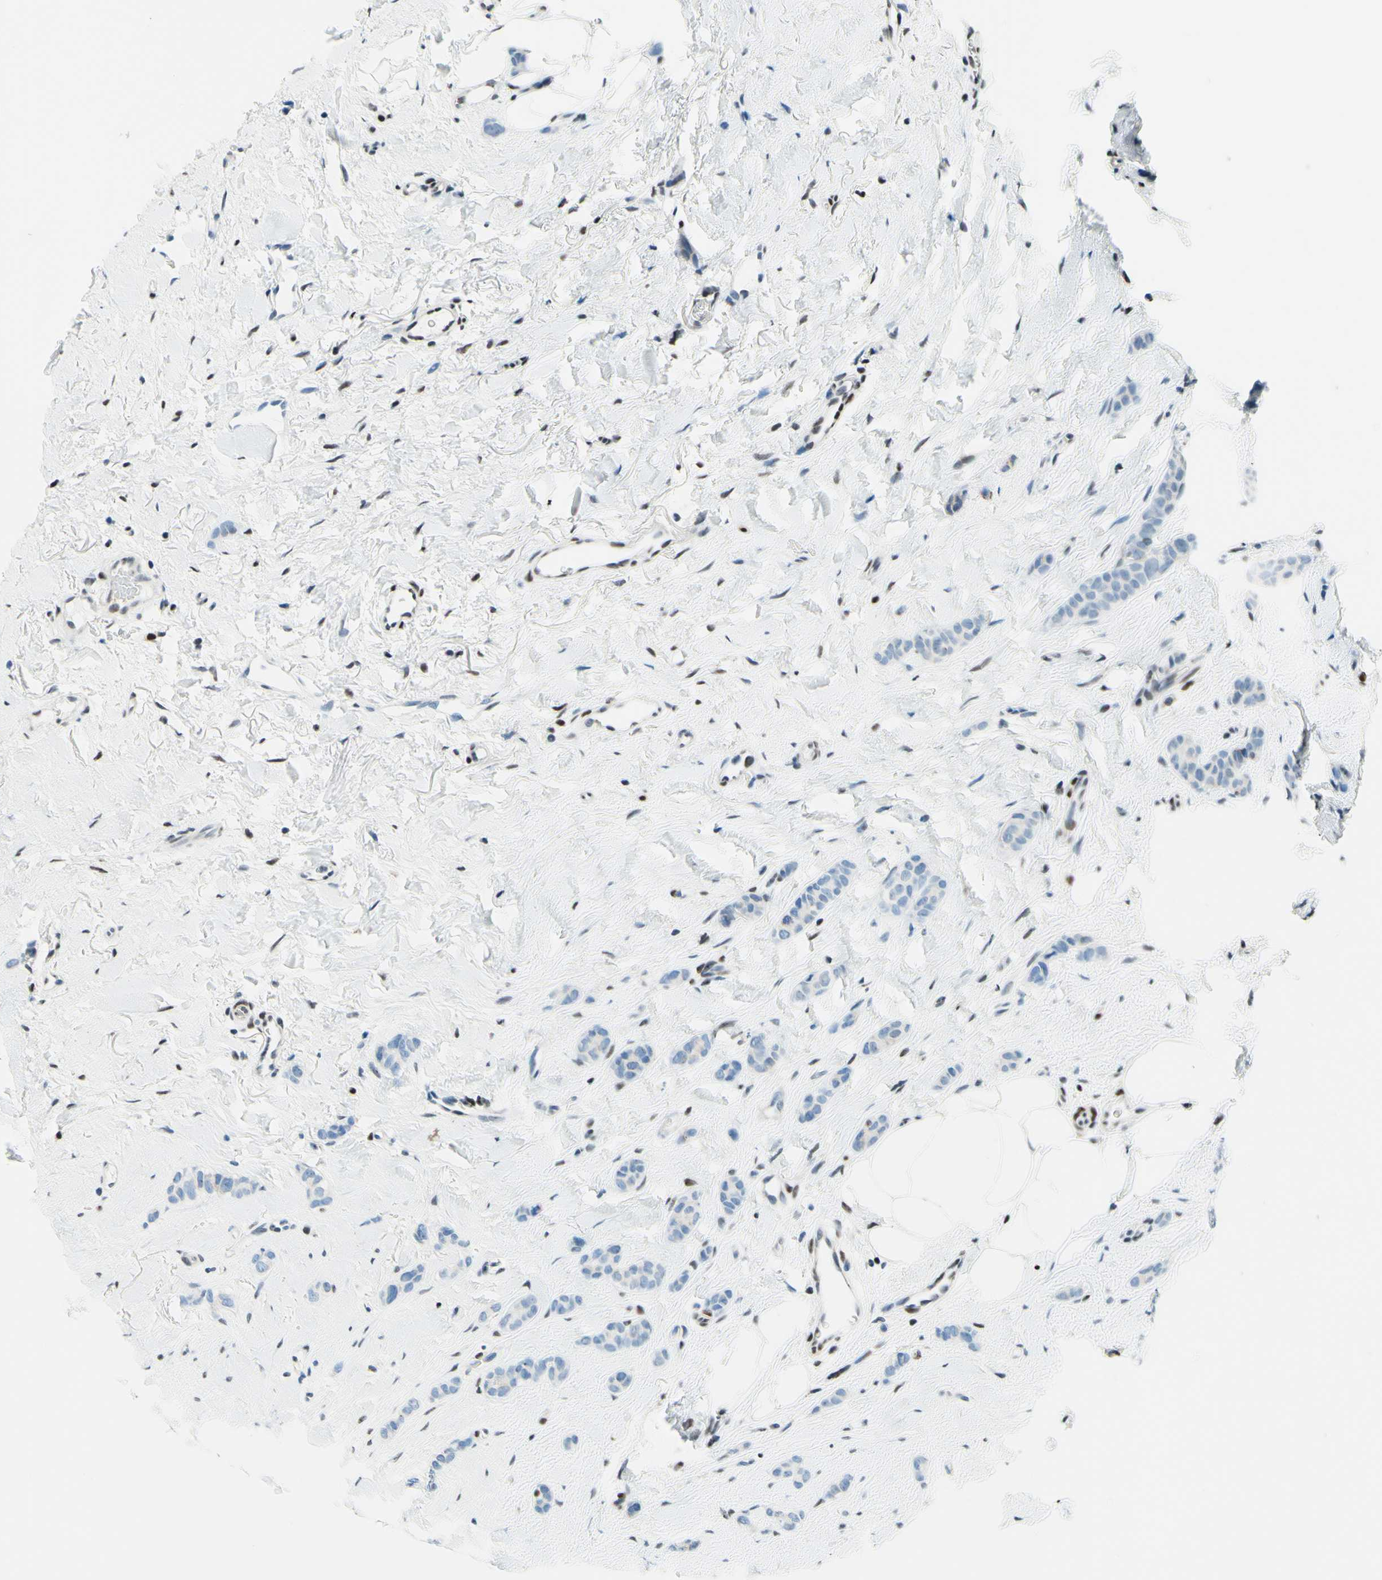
{"staining": {"intensity": "weak", "quantity": "<25%", "location": "cytoplasmic/membranous,nuclear"}, "tissue": "breast cancer", "cell_type": "Tumor cells", "image_type": "cancer", "snomed": [{"axis": "morphology", "description": "Lobular carcinoma"}, {"axis": "topography", "description": "Skin"}, {"axis": "topography", "description": "Breast"}], "caption": "Protein analysis of breast cancer reveals no significant expression in tumor cells.", "gene": "CBX7", "patient": {"sex": "female", "age": 46}}